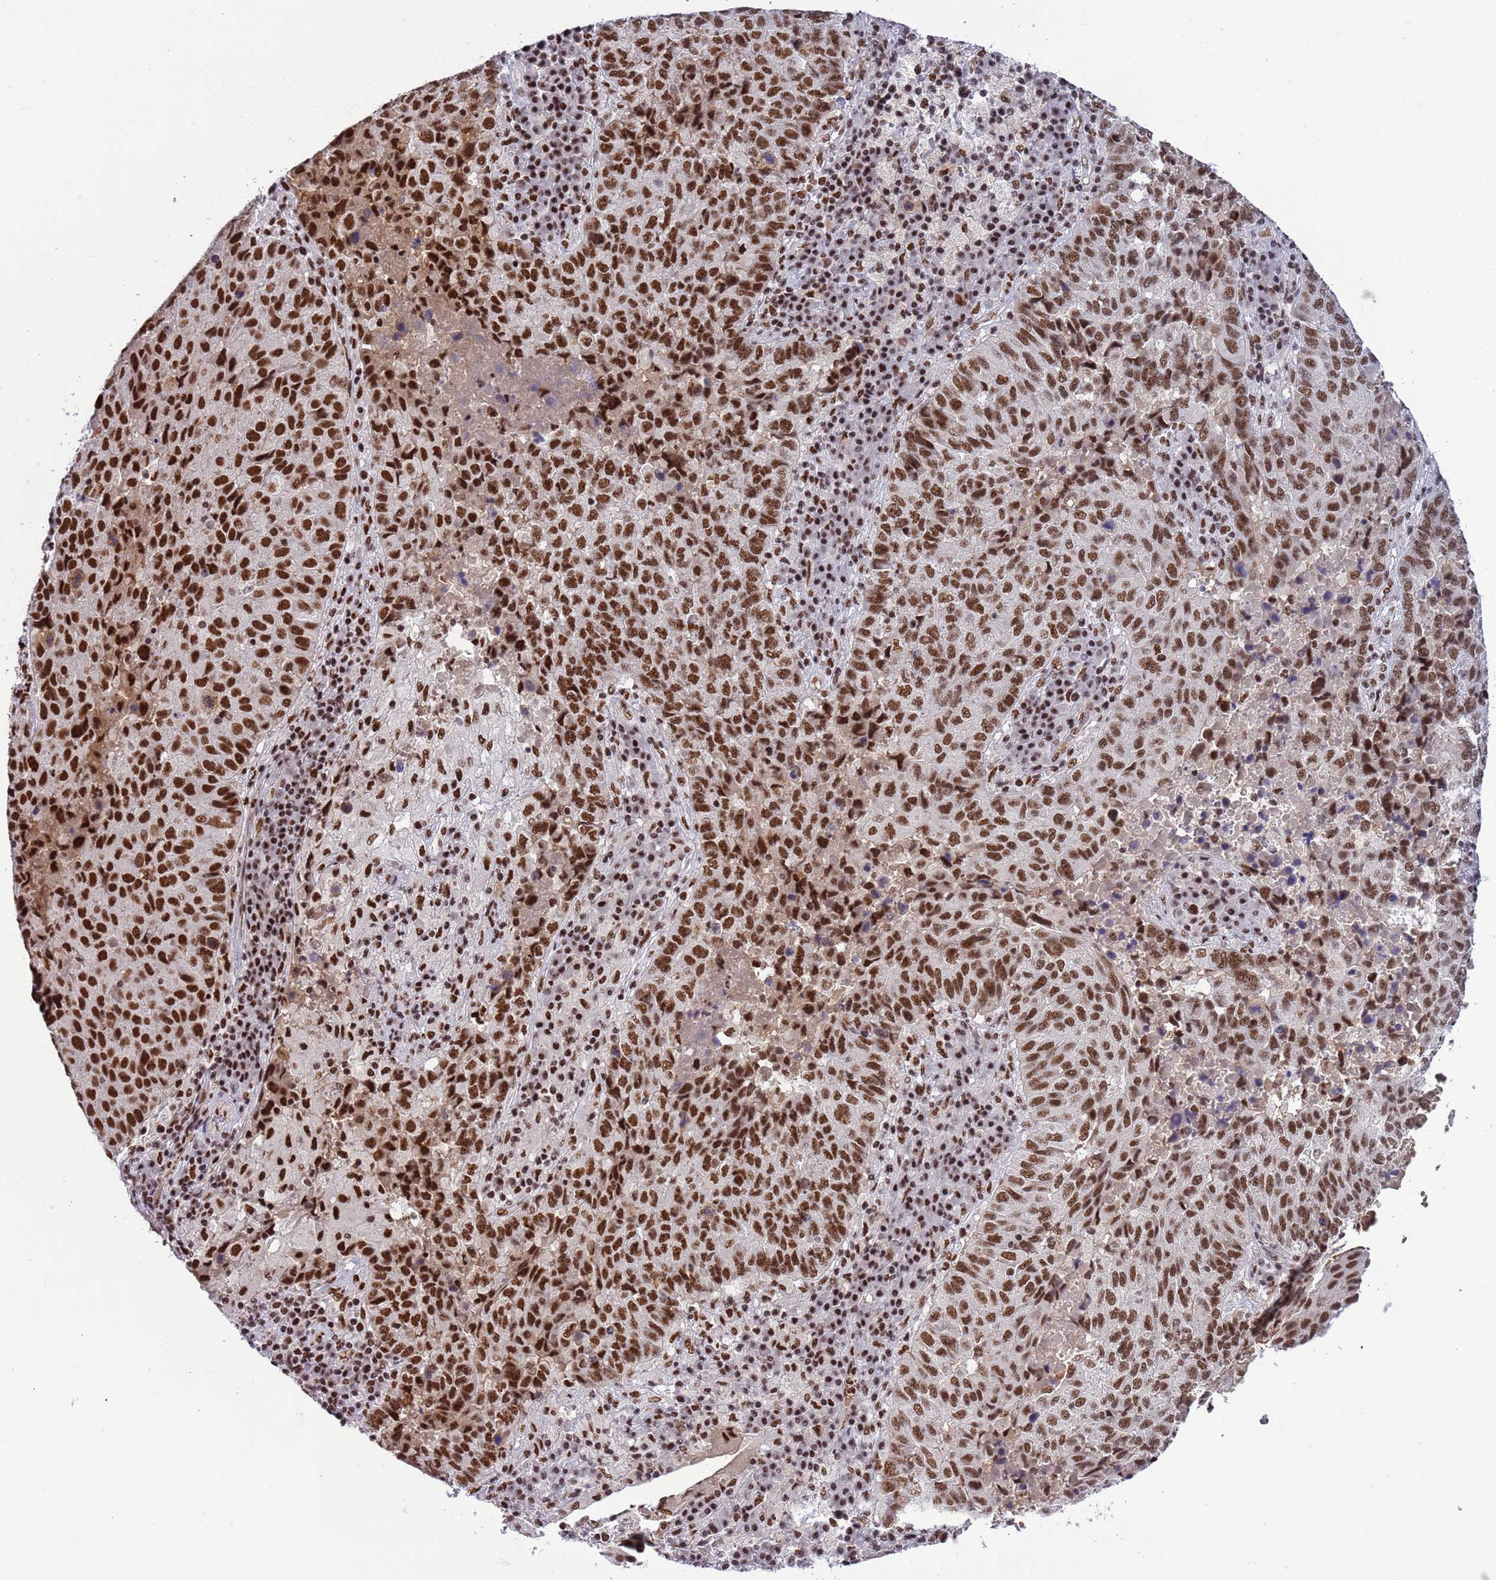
{"staining": {"intensity": "strong", "quantity": ">75%", "location": "nuclear"}, "tissue": "lung cancer", "cell_type": "Tumor cells", "image_type": "cancer", "snomed": [{"axis": "morphology", "description": "Squamous cell carcinoma, NOS"}, {"axis": "topography", "description": "Lung"}], "caption": "There is high levels of strong nuclear expression in tumor cells of lung cancer (squamous cell carcinoma), as demonstrated by immunohistochemical staining (brown color).", "gene": "SRRT", "patient": {"sex": "male", "age": 73}}